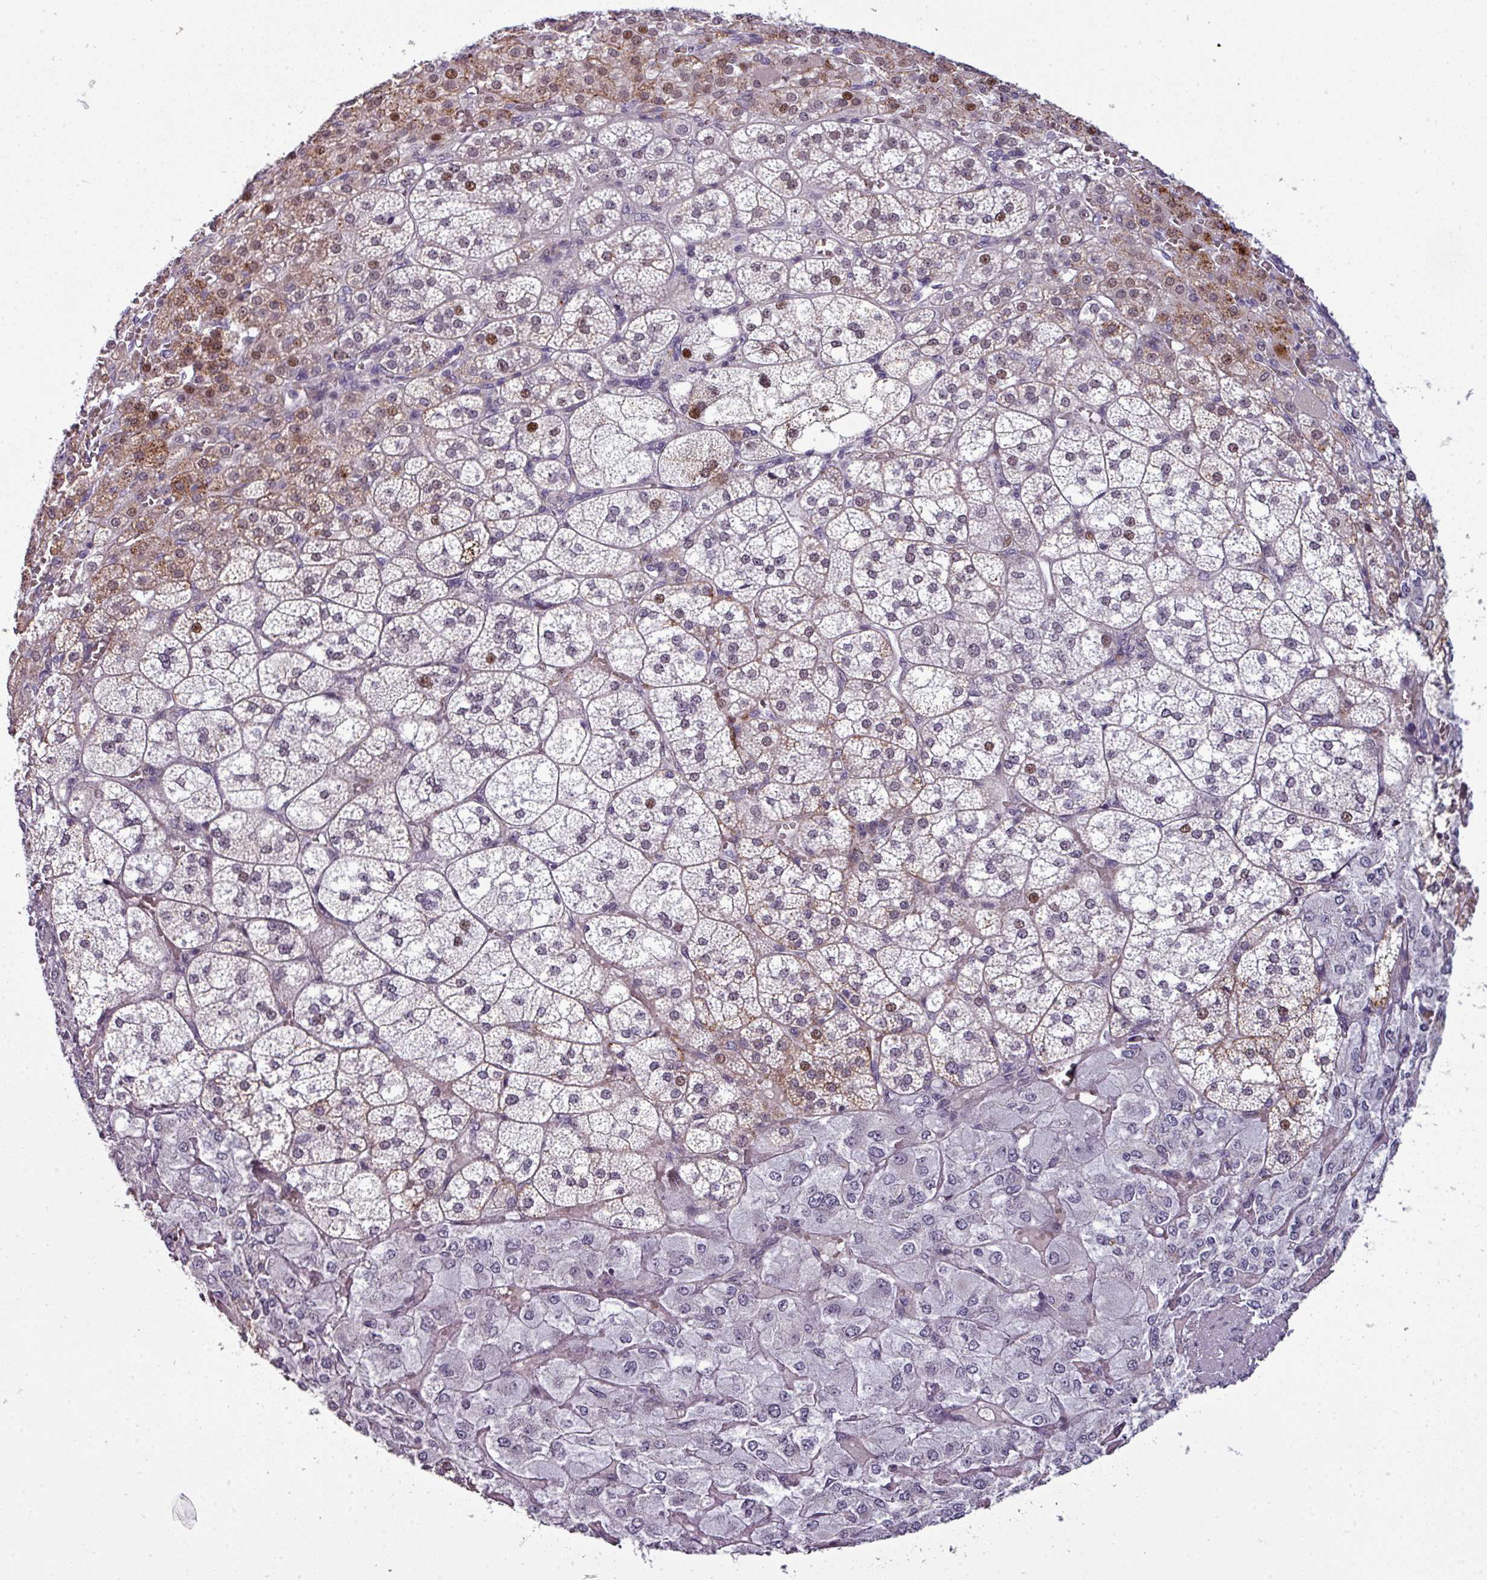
{"staining": {"intensity": "strong", "quantity": "25%-75%", "location": "cytoplasmic/membranous,nuclear"}, "tissue": "adrenal gland", "cell_type": "Glandular cells", "image_type": "normal", "snomed": [{"axis": "morphology", "description": "Normal tissue, NOS"}, {"axis": "topography", "description": "Adrenal gland"}], "caption": "Strong cytoplasmic/membranous,nuclear protein positivity is seen in about 25%-75% of glandular cells in adrenal gland.", "gene": "TMEFF1", "patient": {"sex": "female", "age": 60}}